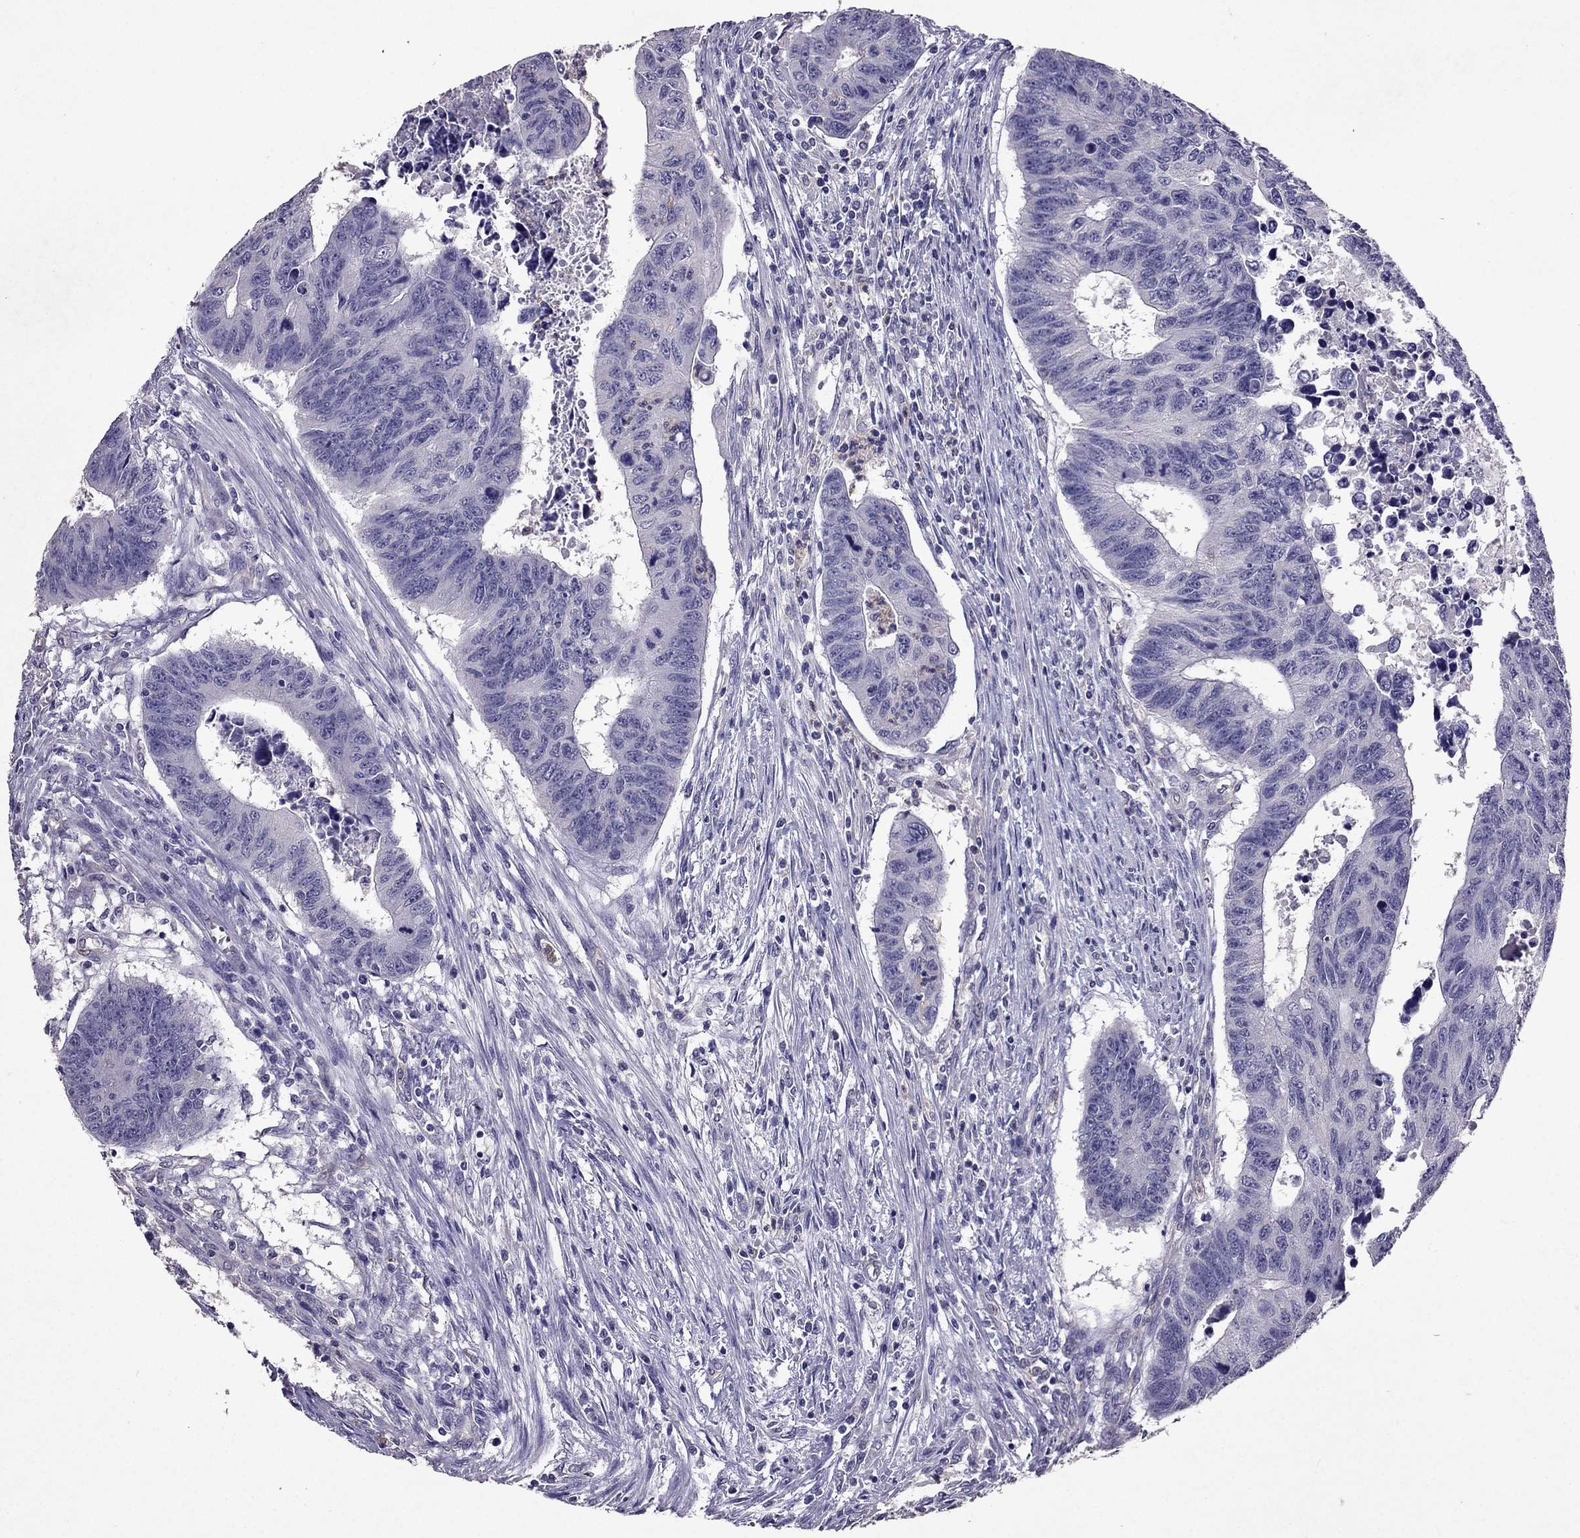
{"staining": {"intensity": "negative", "quantity": "none", "location": "none"}, "tissue": "colorectal cancer", "cell_type": "Tumor cells", "image_type": "cancer", "snomed": [{"axis": "morphology", "description": "Adenocarcinoma, NOS"}, {"axis": "topography", "description": "Rectum"}], "caption": "There is no significant staining in tumor cells of colorectal cancer. Nuclei are stained in blue.", "gene": "RFLNB", "patient": {"sex": "female", "age": 85}}